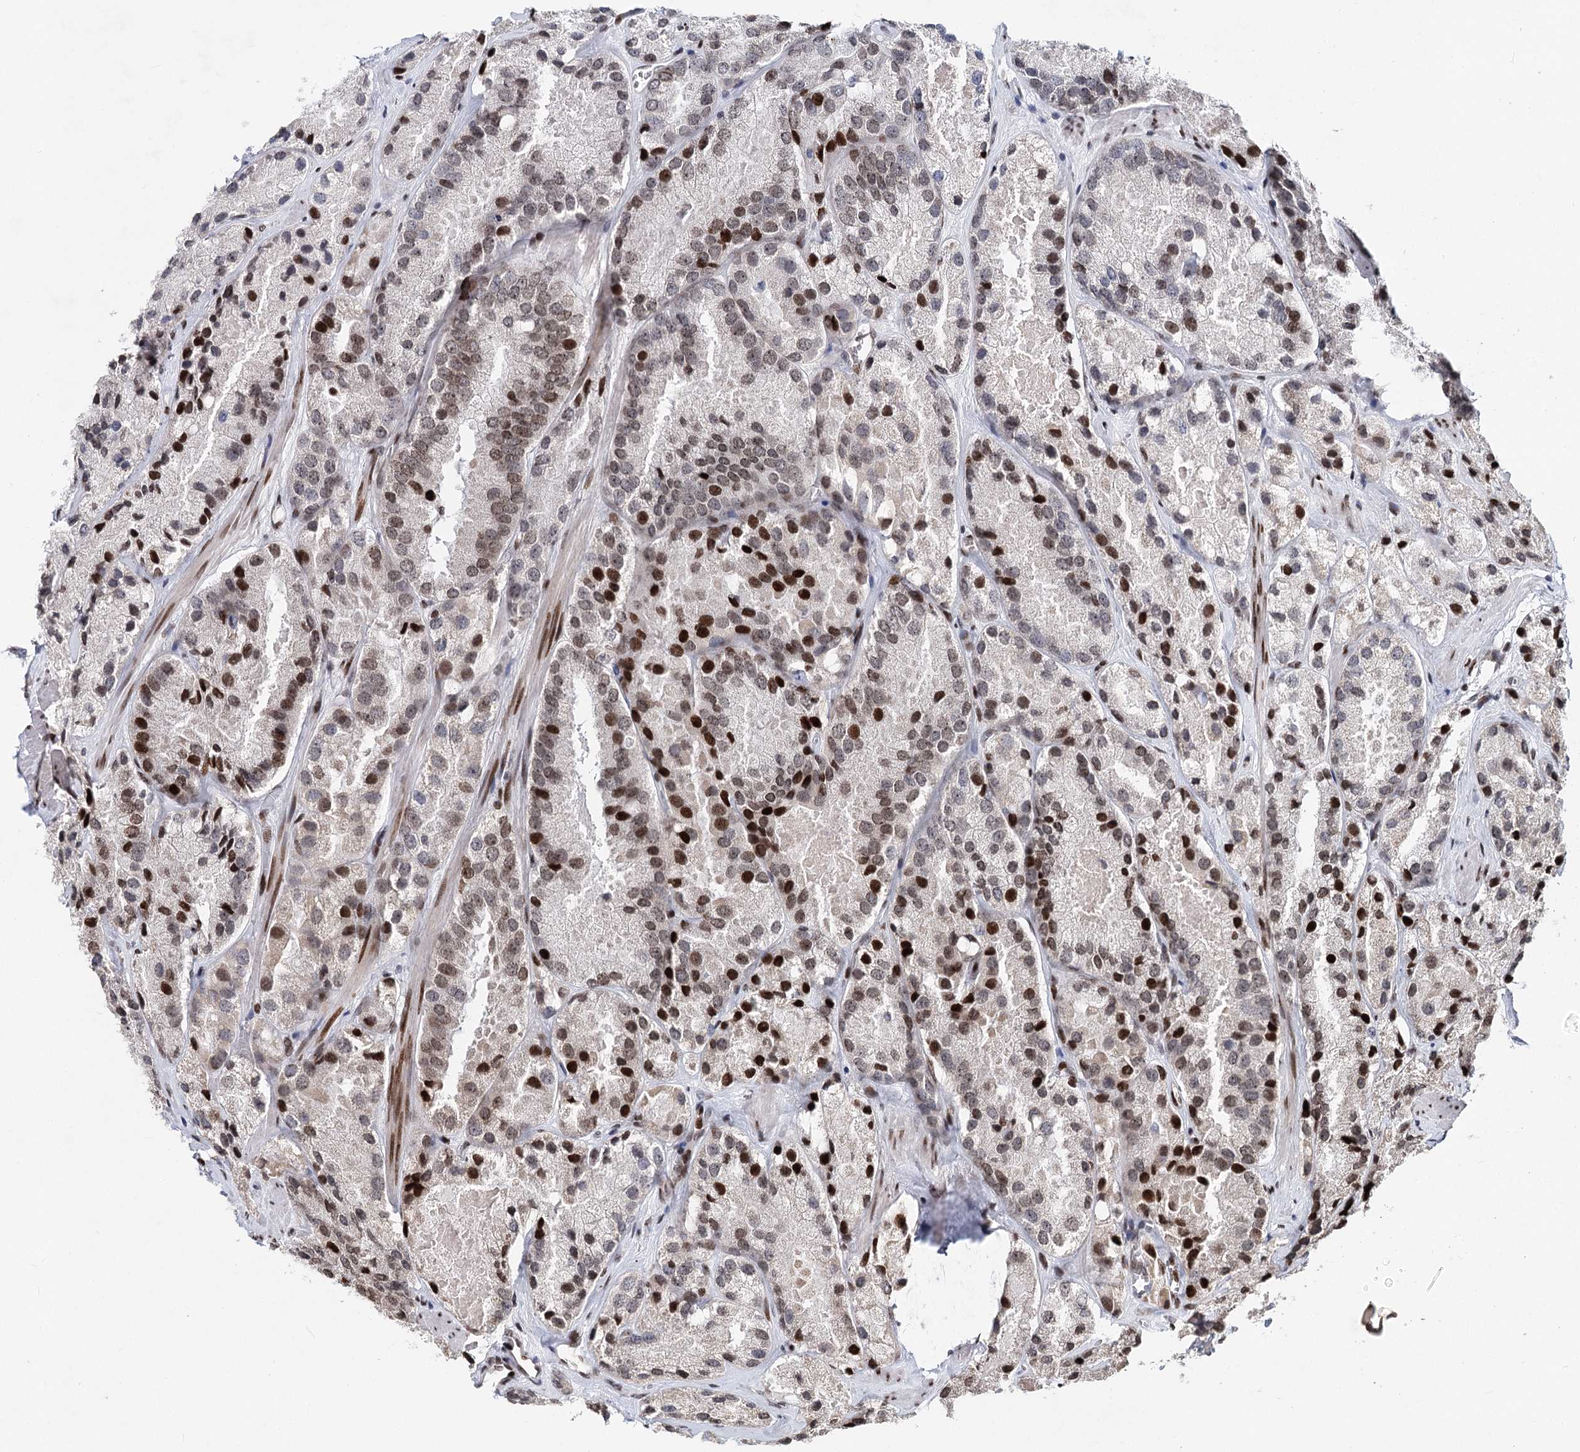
{"staining": {"intensity": "moderate", "quantity": "25%-75%", "location": "nuclear"}, "tissue": "prostate cancer", "cell_type": "Tumor cells", "image_type": "cancer", "snomed": [{"axis": "morphology", "description": "Adenocarcinoma, High grade"}, {"axis": "topography", "description": "Prostate"}], "caption": "A photomicrograph showing moderate nuclear staining in about 25%-75% of tumor cells in prostate adenocarcinoma (high-grade), as visualized by brown immunohistochemical staining.", "gene": "FRMD4A", "patient": {"sex": "male", "age": 66}}